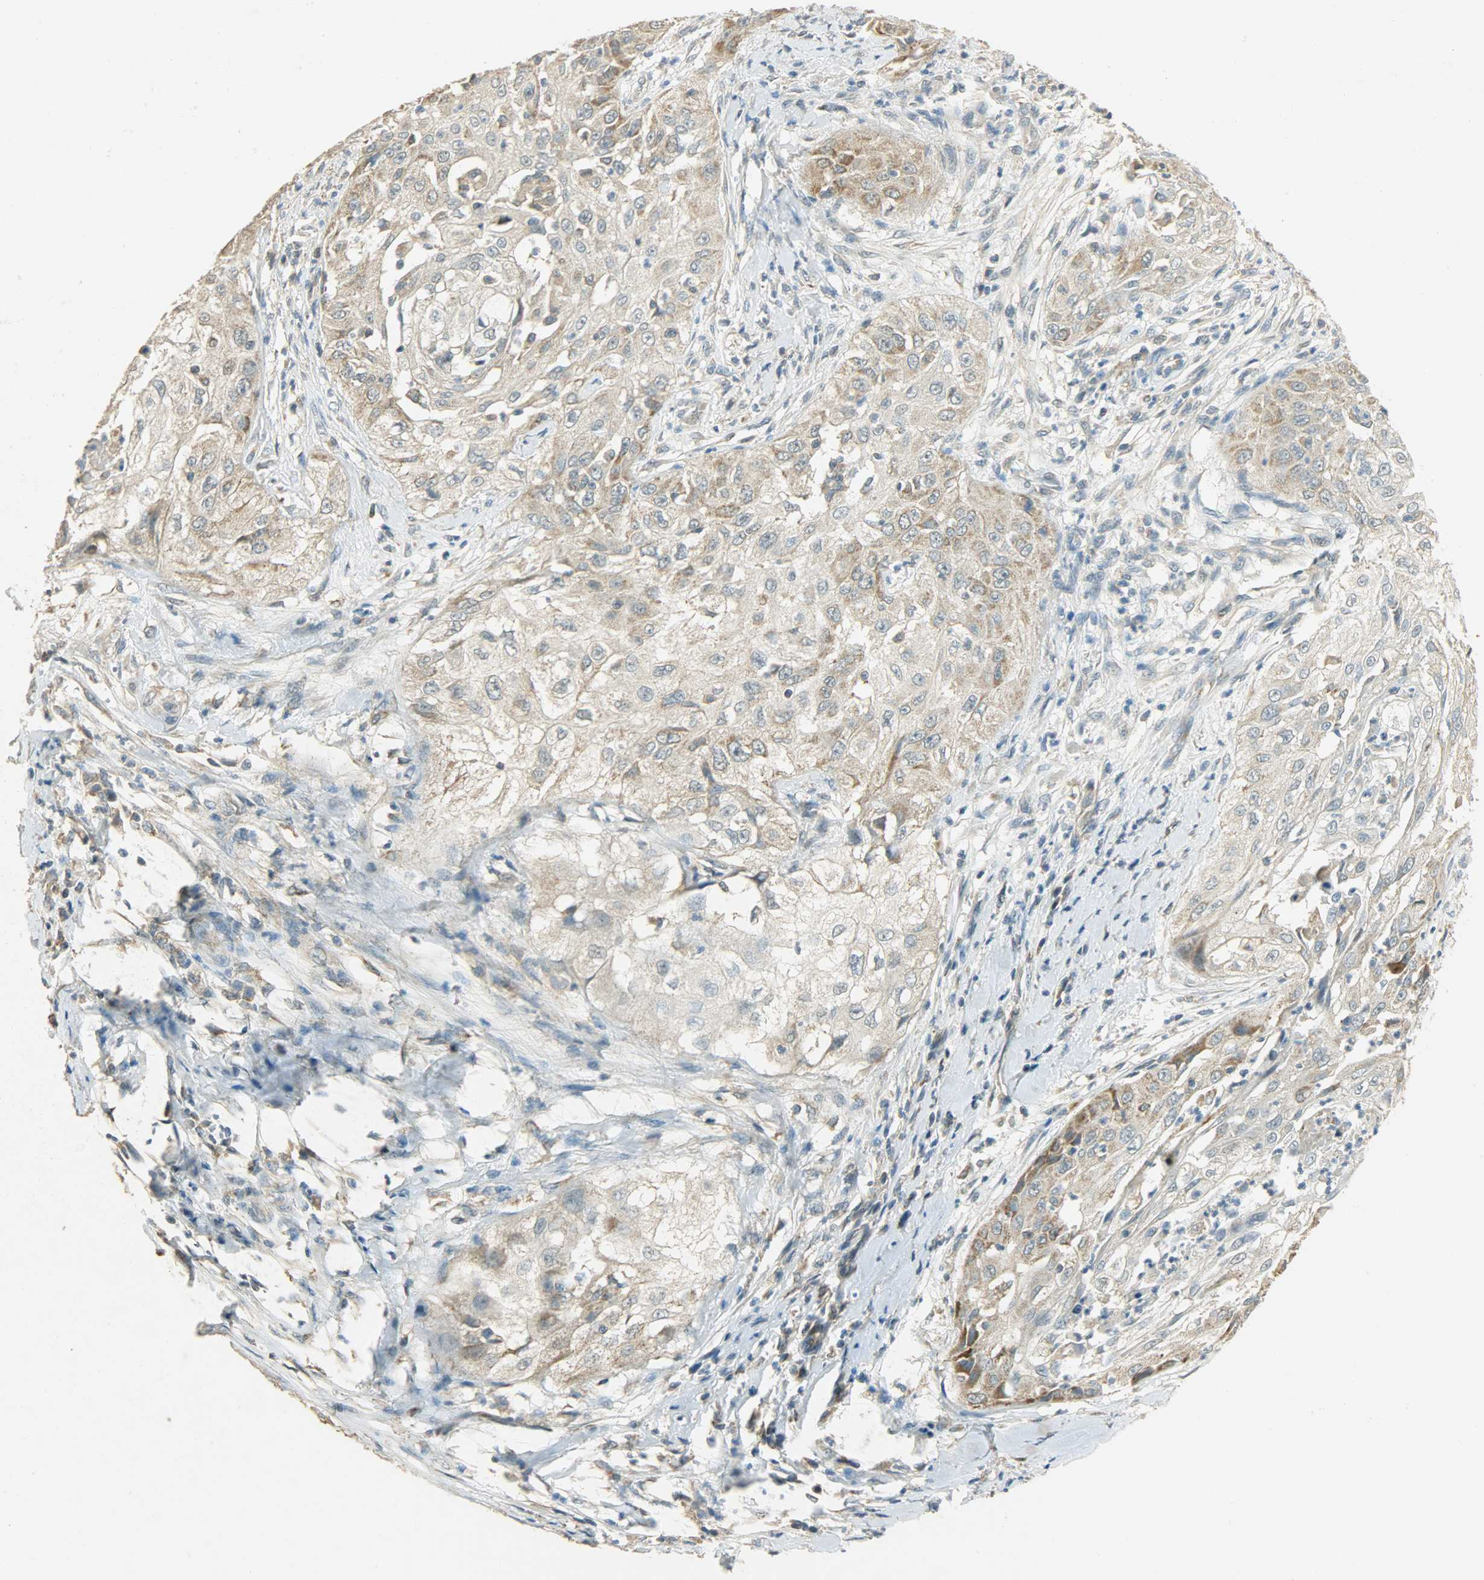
{"staining": {"intensity": "moderate", "quantity": ">75%", "location": "cytoplasmic/membranous"}, "tissue": "cervical cancer", "cell_type": "Tumor cells", "image_type": "cancer", "snomed": [{"axis": "morphology", "description": "Squamous cell carcinoma, NOS"}, {"axis": "topography", "description": "Cervix"}], "caption": "Immunohistochemistry (IHC) (DAB (3,3'-diaminobenzidine)) staining of cervical squamous cell carcinoma exhibits moderate cytoplasmic/membranous protein expression in approximately >75% of tumor cells.", "gene": "HDHD5", "patient": {"sex": "female", "age": 64}}